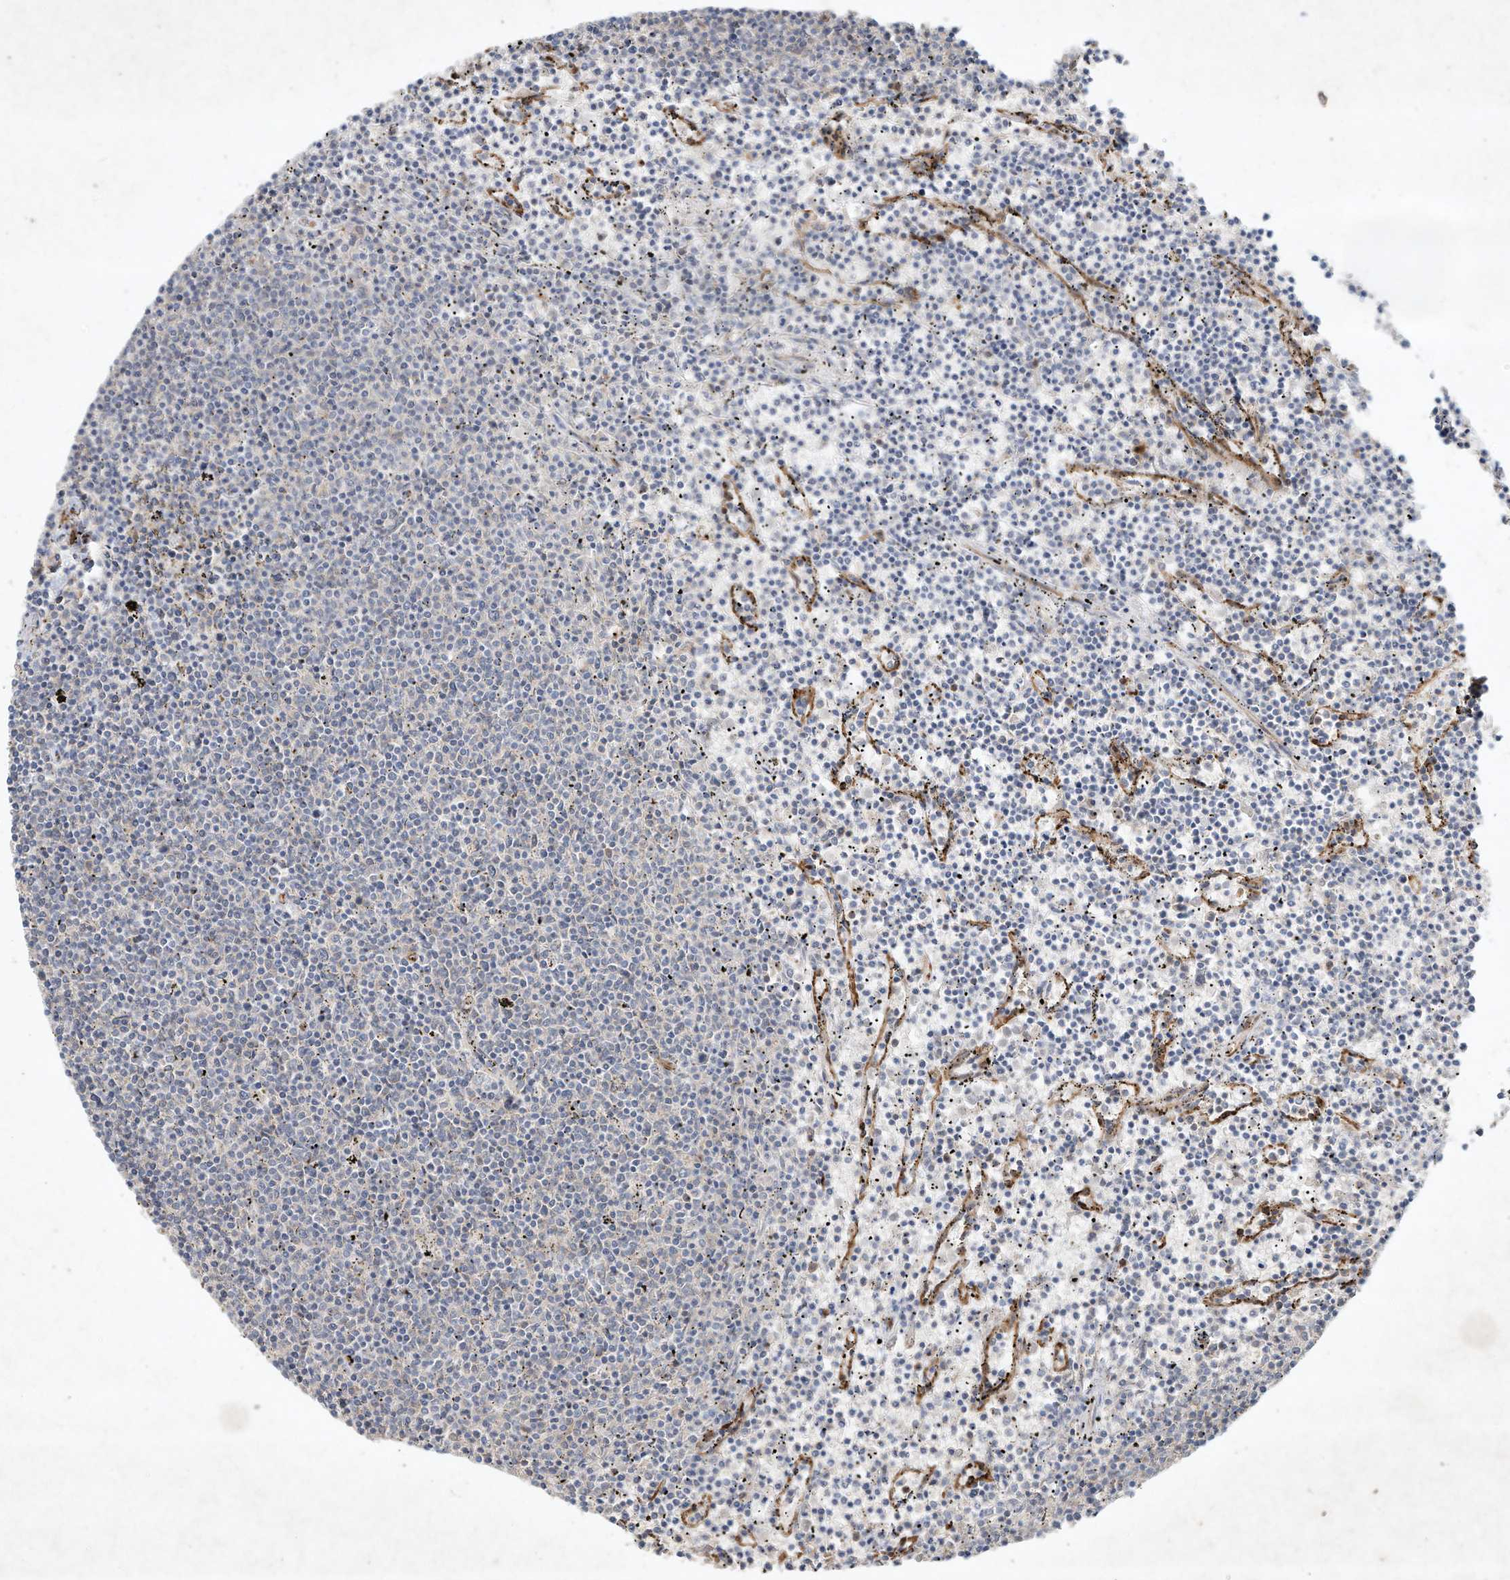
{"staining": {"intensity": "negative", "quantity": "none", "location": "none"}, "tissue": "lymphoma", "cell_type": "Tumor cells", "image_type": "cancer", "snomed": [{"axis": "morphology", "description": "Malignant lymphoma, non-Hodgkin's type, Low grade"}, {"axis": "topography", "description": "Spleen"}], "caption": "Tumor cells are negative for protein expression in human lymphoma. Nuclei are stained in blue.", "gene": "HTR5A", "patient": {"sex": "female", "age": 50}}